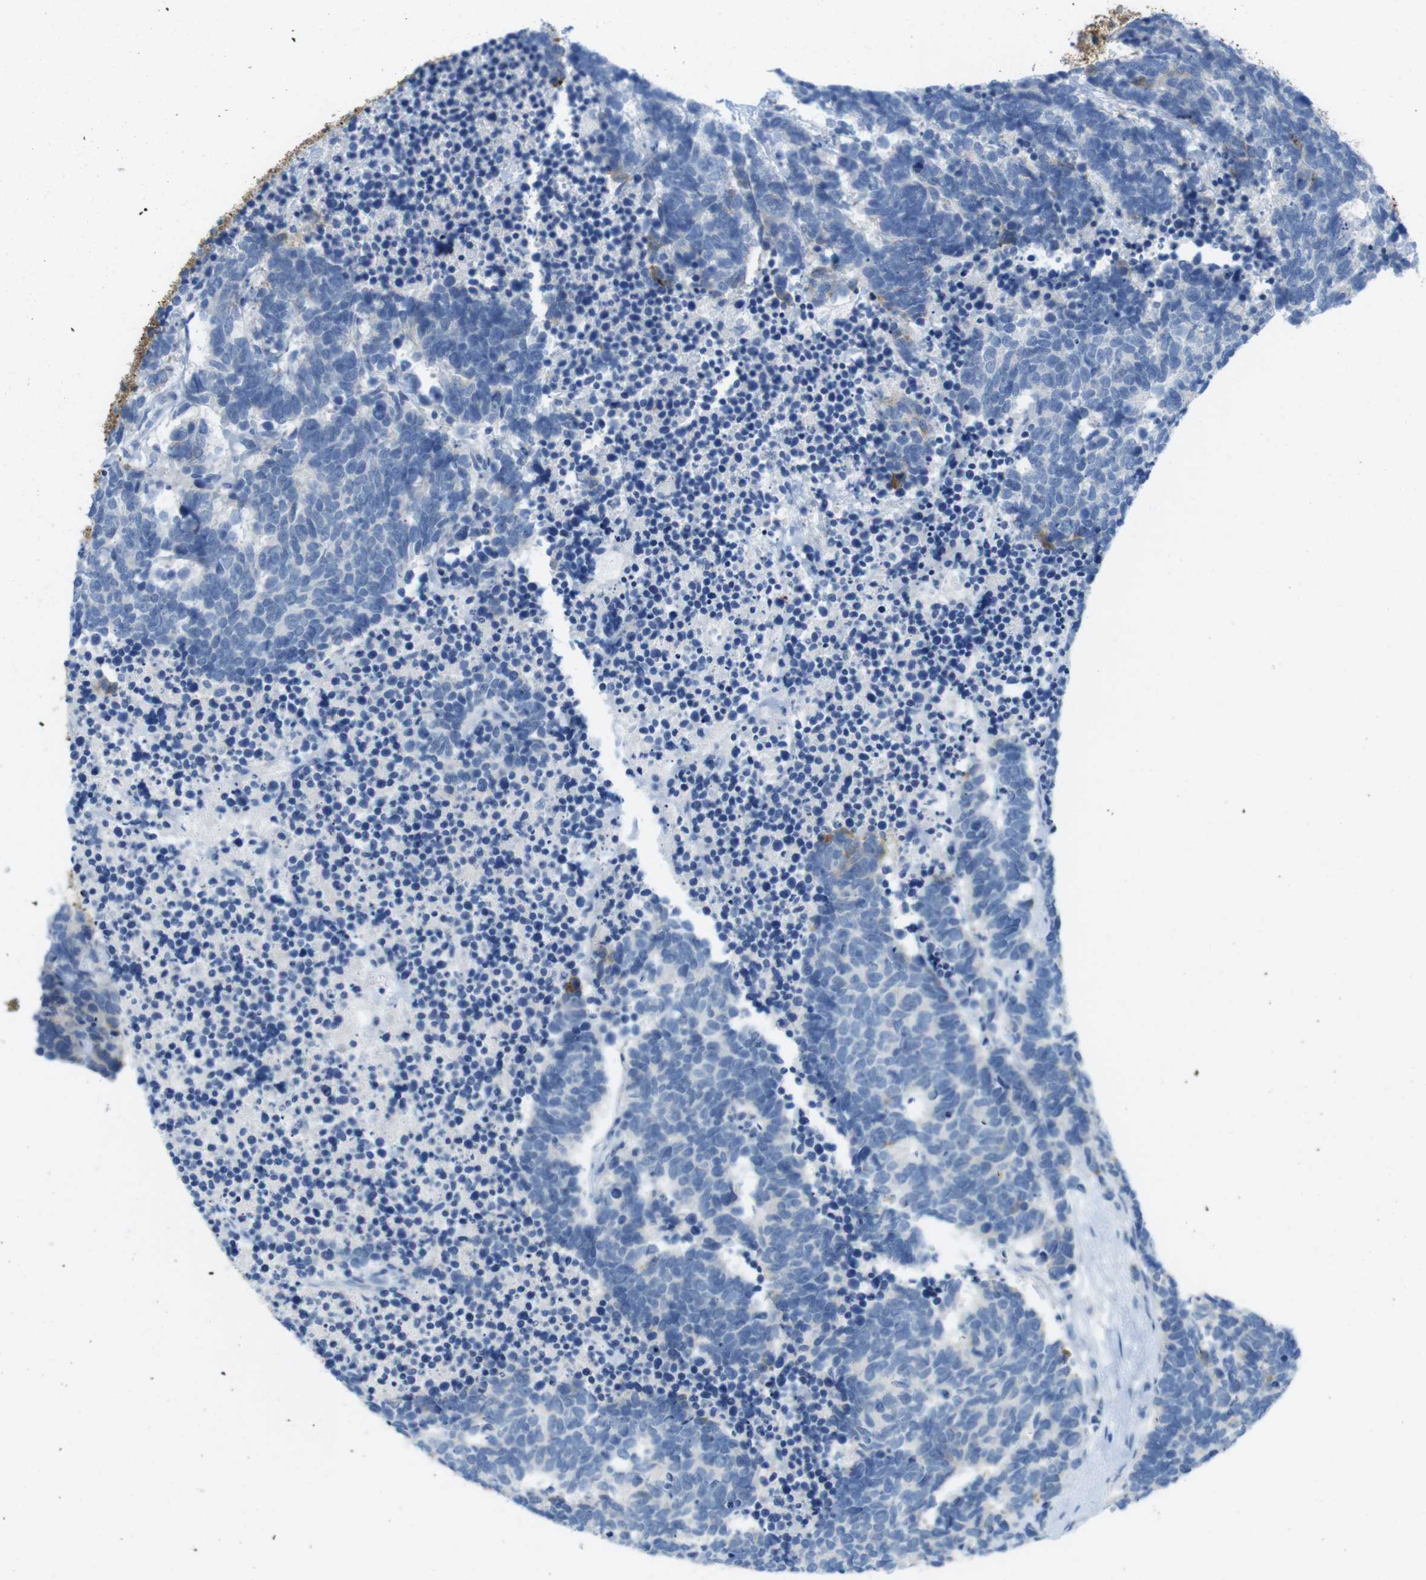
{"staining": {"intensity": "negative", "quantity": "none", "location": "none"}, "tissue": "carcinoid", "cell_type": "Tumor cells", "image_type": "cancer", "snomed": [{"axis": "morphology", "description": "Carcinoma, NOS"}, {"axis": "morphology", "description": "Carcinoid, malignant, NOS"}, {"axis": "topography", "description": "Urinary bladder"}], "caption": "Carcinoid was stained to show a protein in brown. There is no significant staining in tumor cells. Brightfield microscopy of immunohistochemistry stained with DAB (3,3'-diaminobenzidine) (brown) and hematoxylin (blue), captured at high magnification.", "gene": "GAP43", "patient": {"sex": "male", "age": 57}}